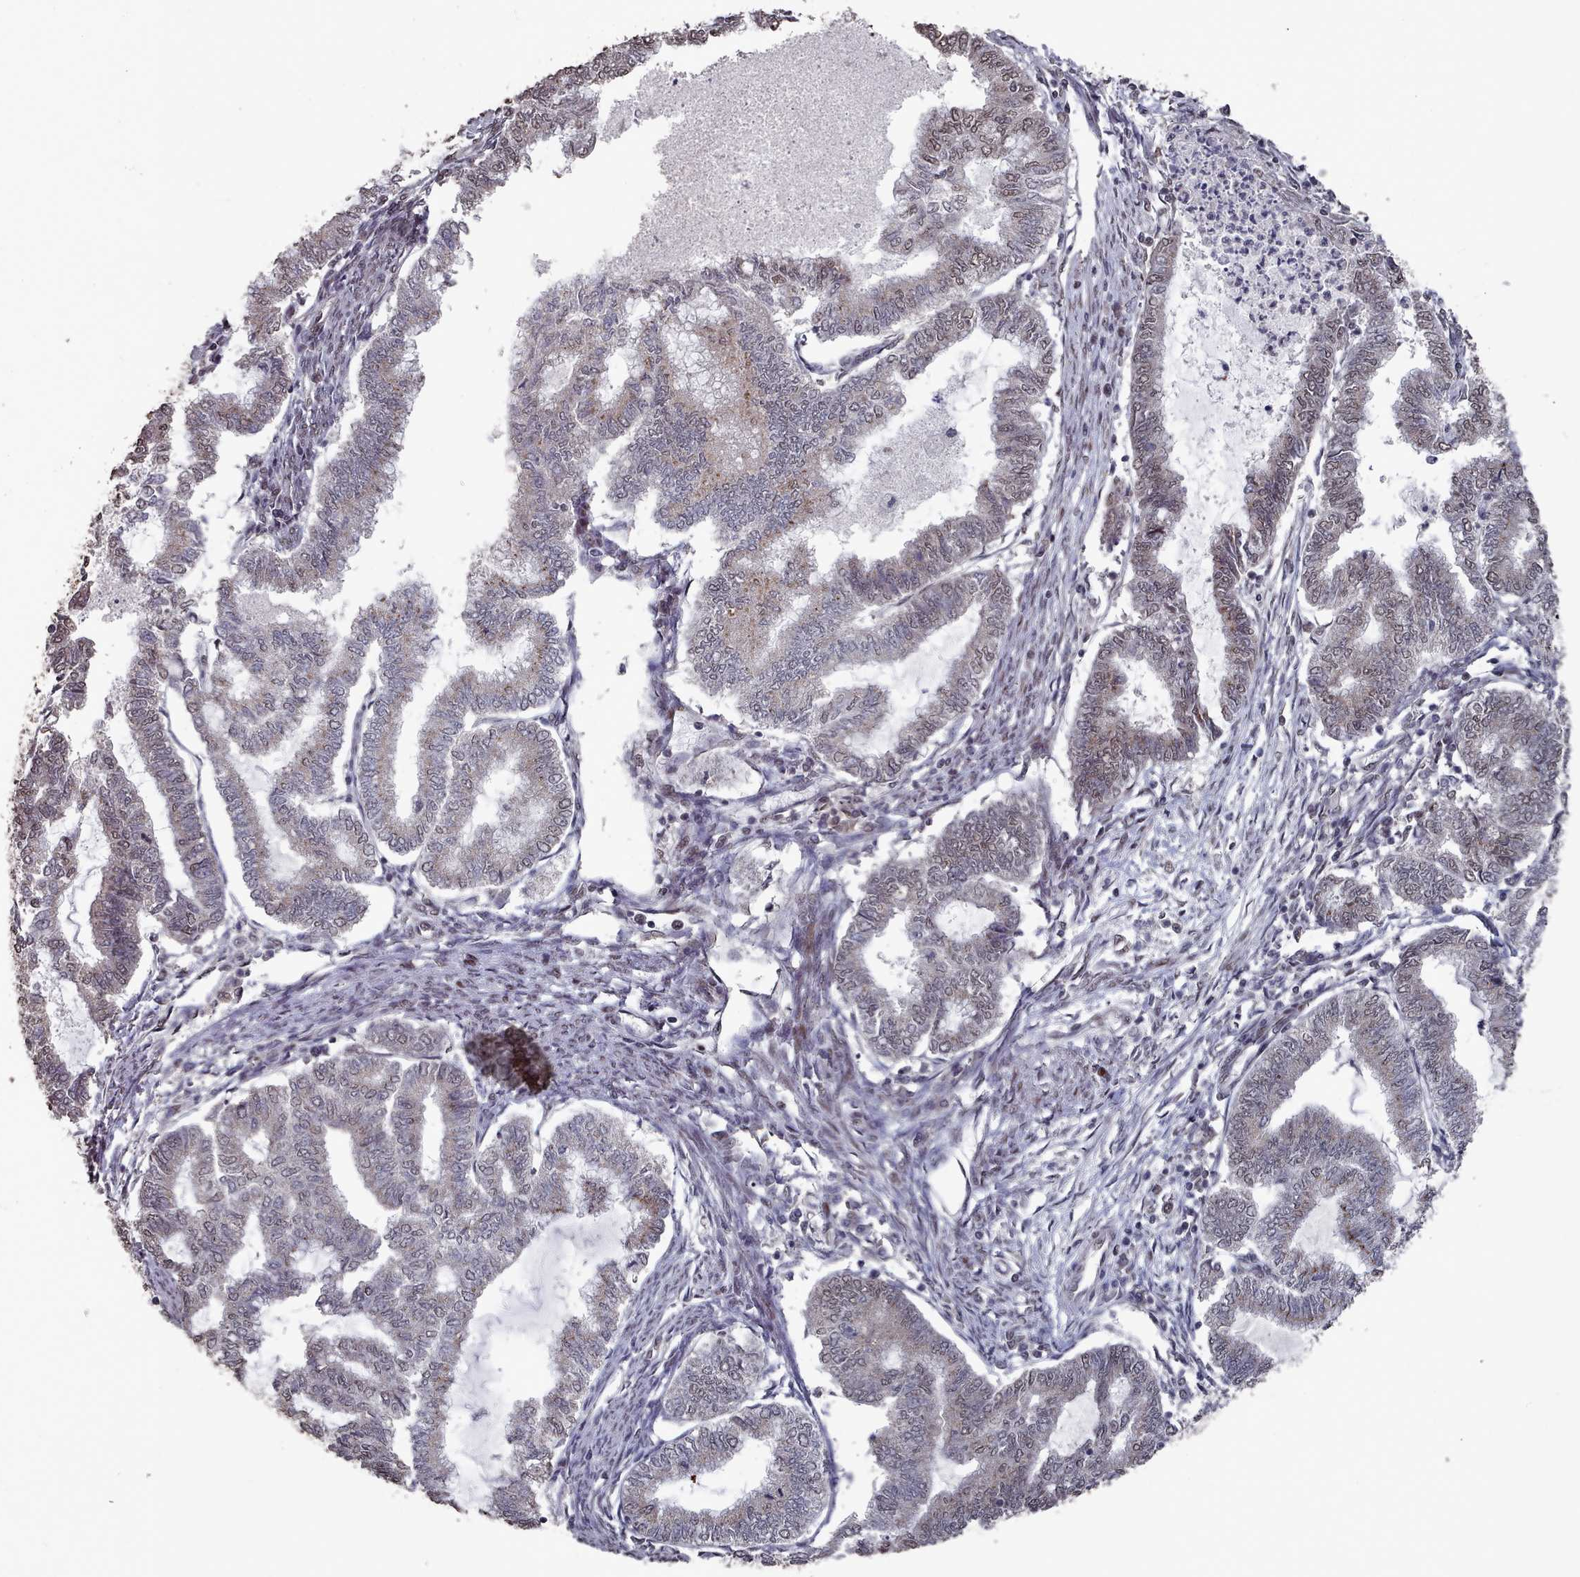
{"staining": {"intensity": "weak", "quantity": "25%-75%", "location": "cytoplasmic/membranous,nuclear"}, "tissue": "endometrial cancer", "cell_type": "Tumor cells", "image_type": "cancer", "snomed": [{"axis": "morphology", "description": "Adenocarcinoma, NOS"}, {"axis": "topography", "description": "Endometrium"}], "caption": "Tumor cells demonstrate low levels of weak cytoplasmic/membranous and nuclear staining in approximately 25%-75% of cells in endometrial adenocarcinoma.", "gene": "PNRC2", "patient": {"sex": "female", "age": 79}}